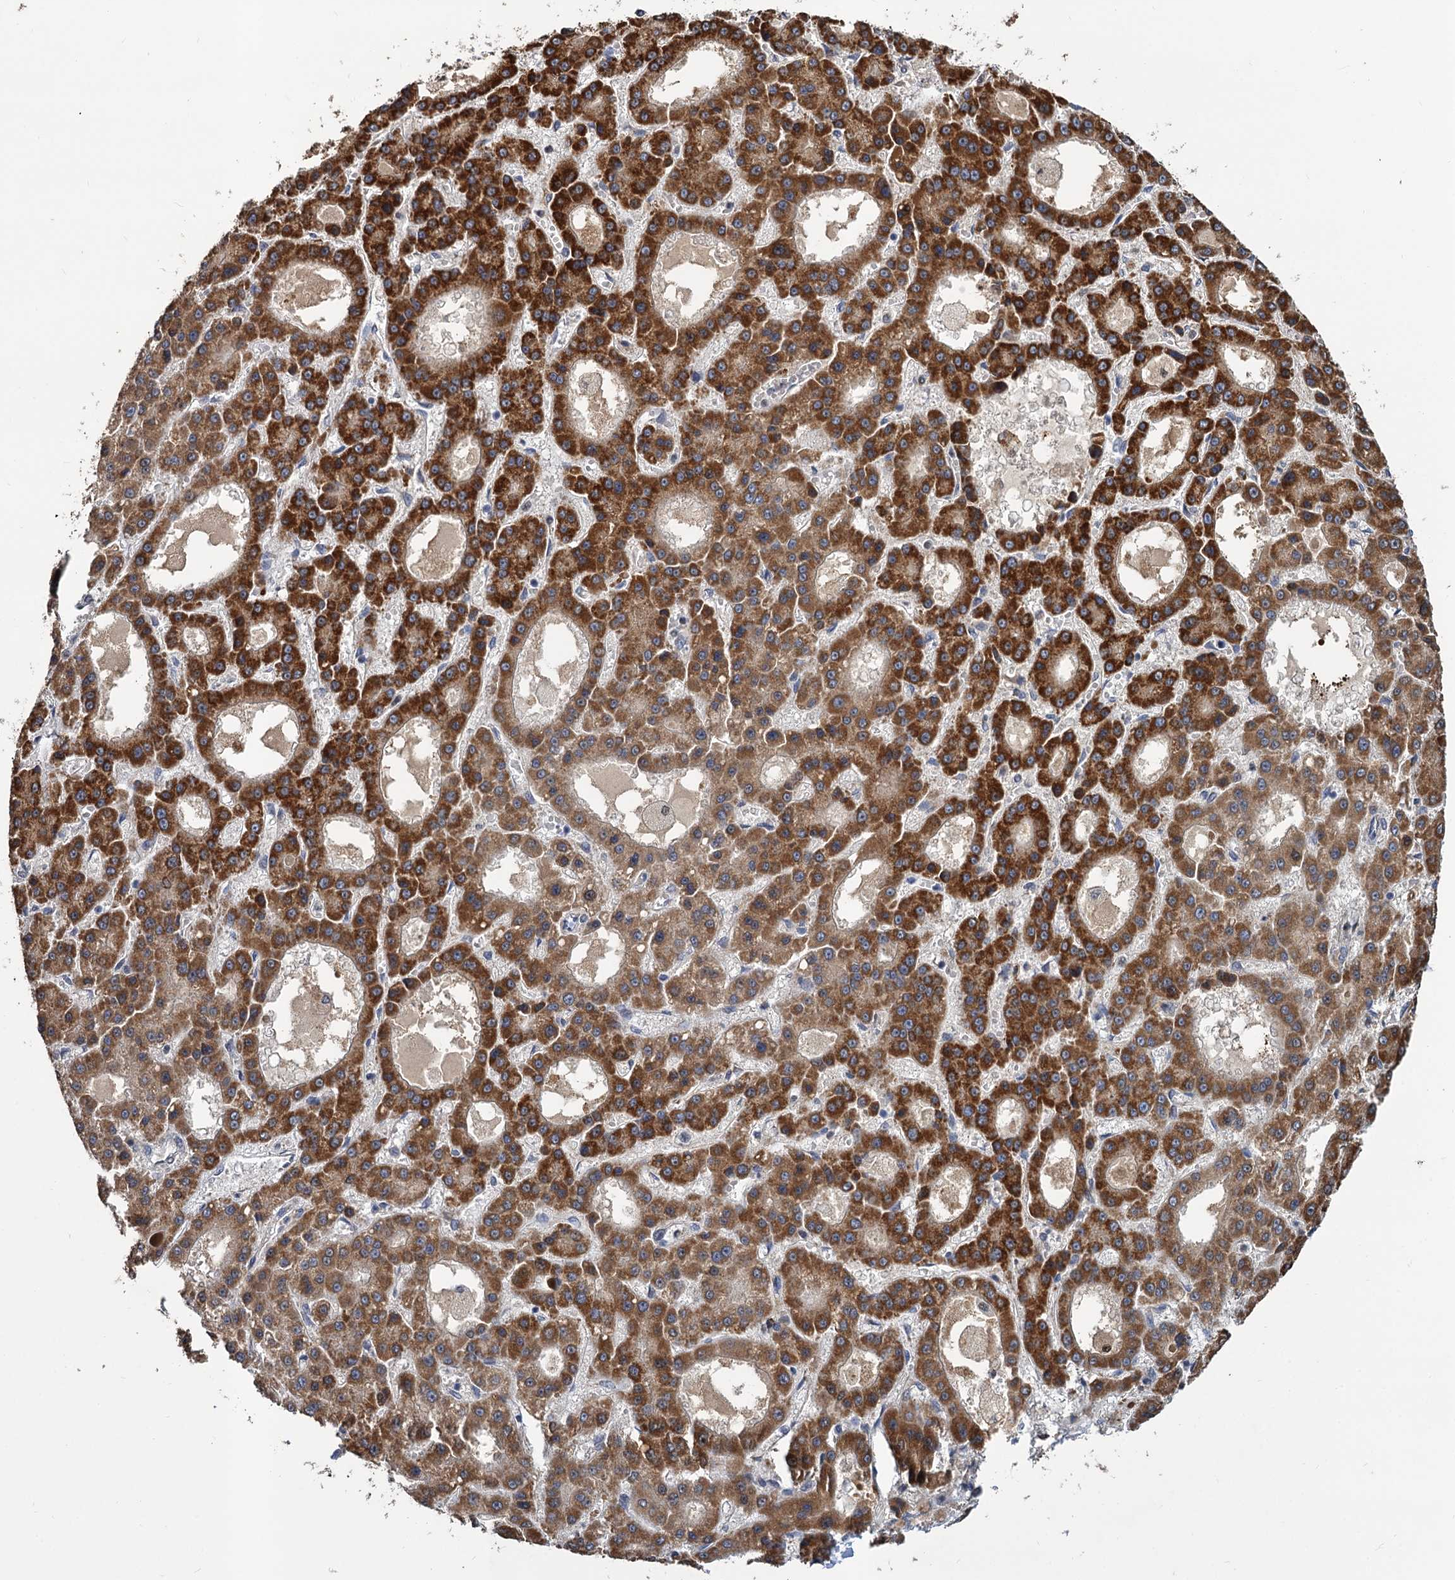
{"staining": {"intensity": "strong", "quantity": ">75%", "location": "cytoplasmic/membranous"}, "tissue": "liver cancer", "cell_type": "Tumor cells", "image_type": "cancer", "snomed": [{"axis": "morphology", "description": "Carcinoma, Hepatocellular, NOS"}, {"axis": "topography", "description": "Liver"}], "caption": "The photomicrograph reveals a brown stain indicating the presence of a protein in the cytoplasmic/membranous of tumor cells in liver cancer.", "gene": "ALKBH7", "patient": {"sex": "male", "age": 70}}